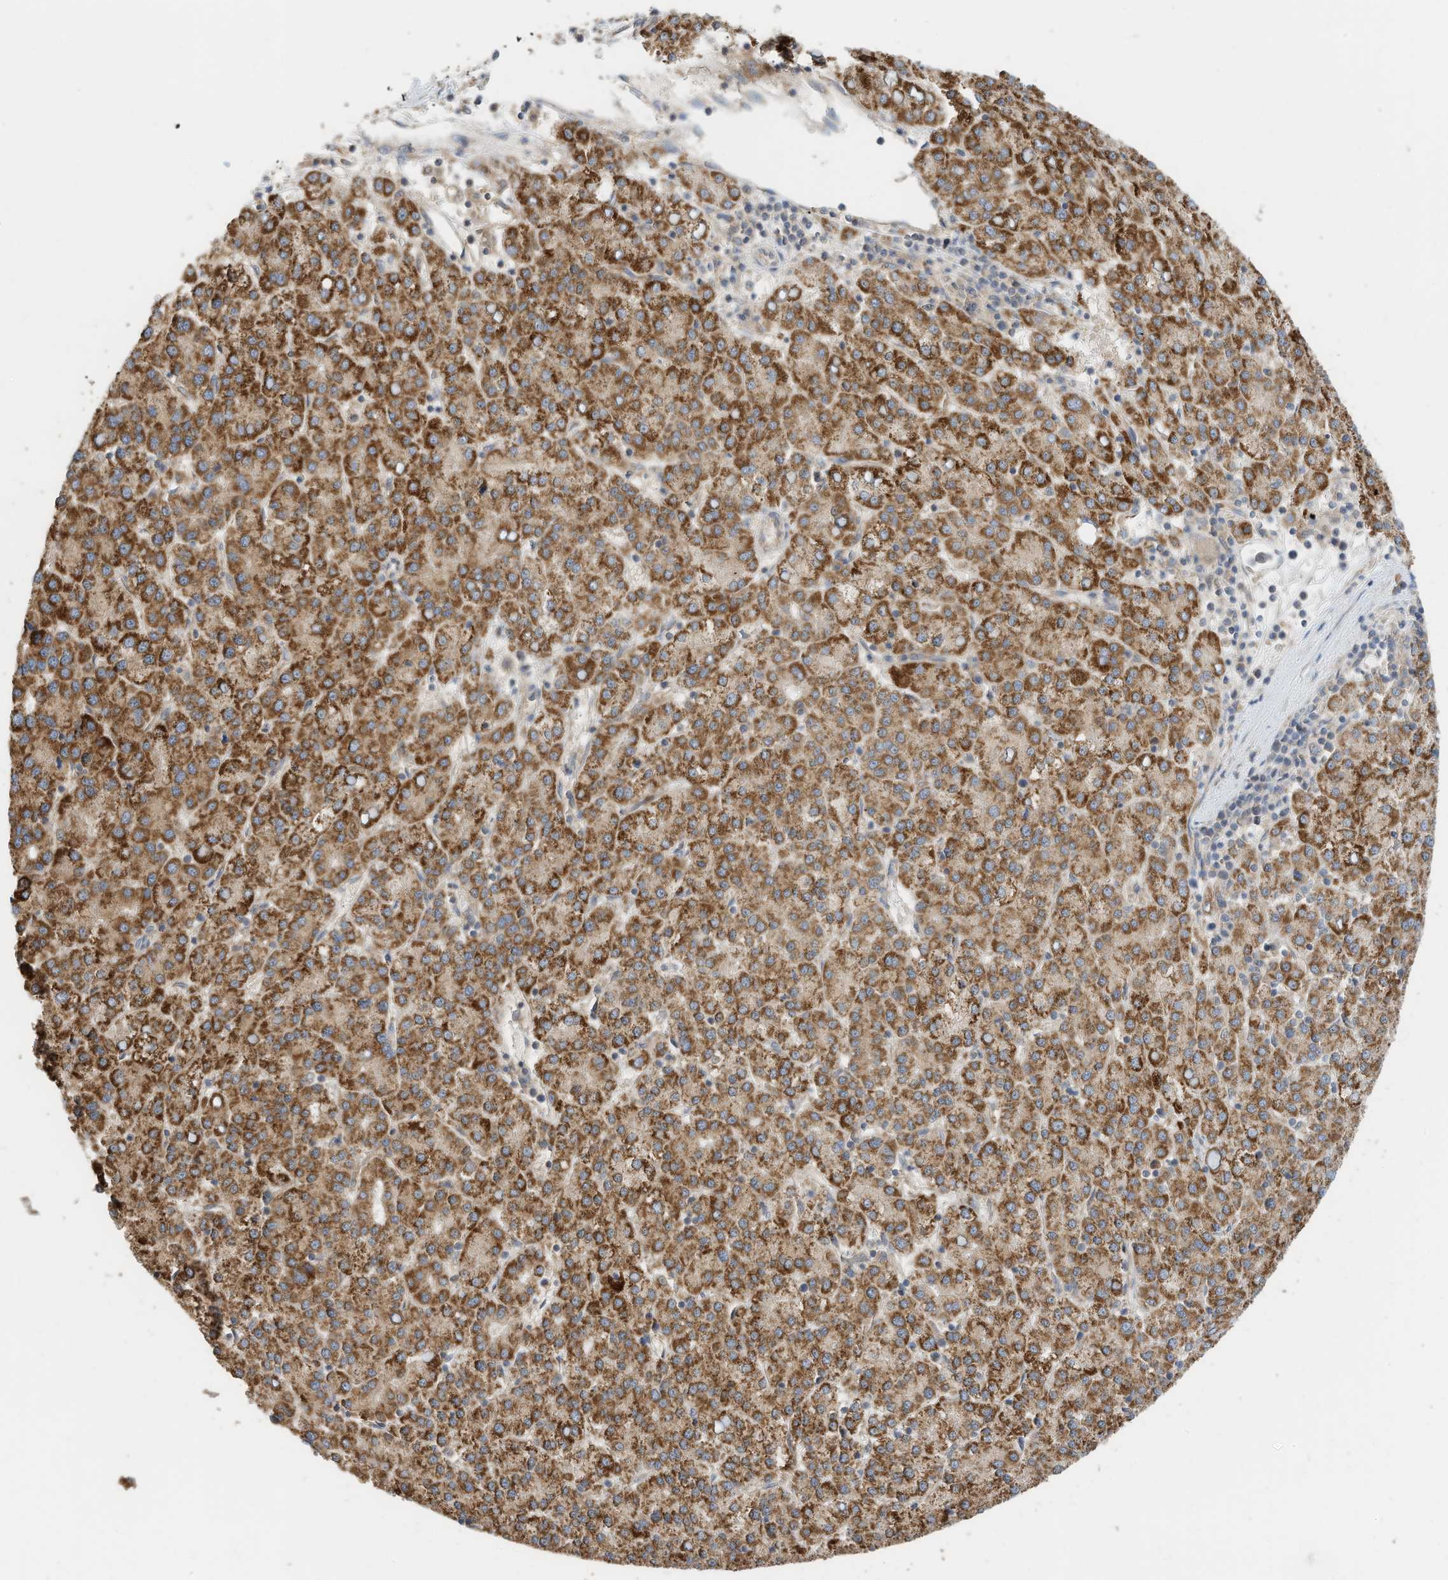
{"staining": {"intensity": "strong", "quantity": ">75%", "location": "cytoplasmic/membranous"}, "tissue": "liver cancer", "cell_type": "Tumor cells", "image_type": "cancer", "snomed": [{"axis": "morphology", "description": "Carcinoma, Hepatocellular, NOS"}, {"axis": "topography", "description": "Liver"}], "caption": "A micrograph of hepatocellular carcinoma (liver) stained for a protein shows strong cytoplasmic/membranous brown staining in tumor cells.", "gene": "METTL6", "patient": {"sex": "female", "age": 58}}